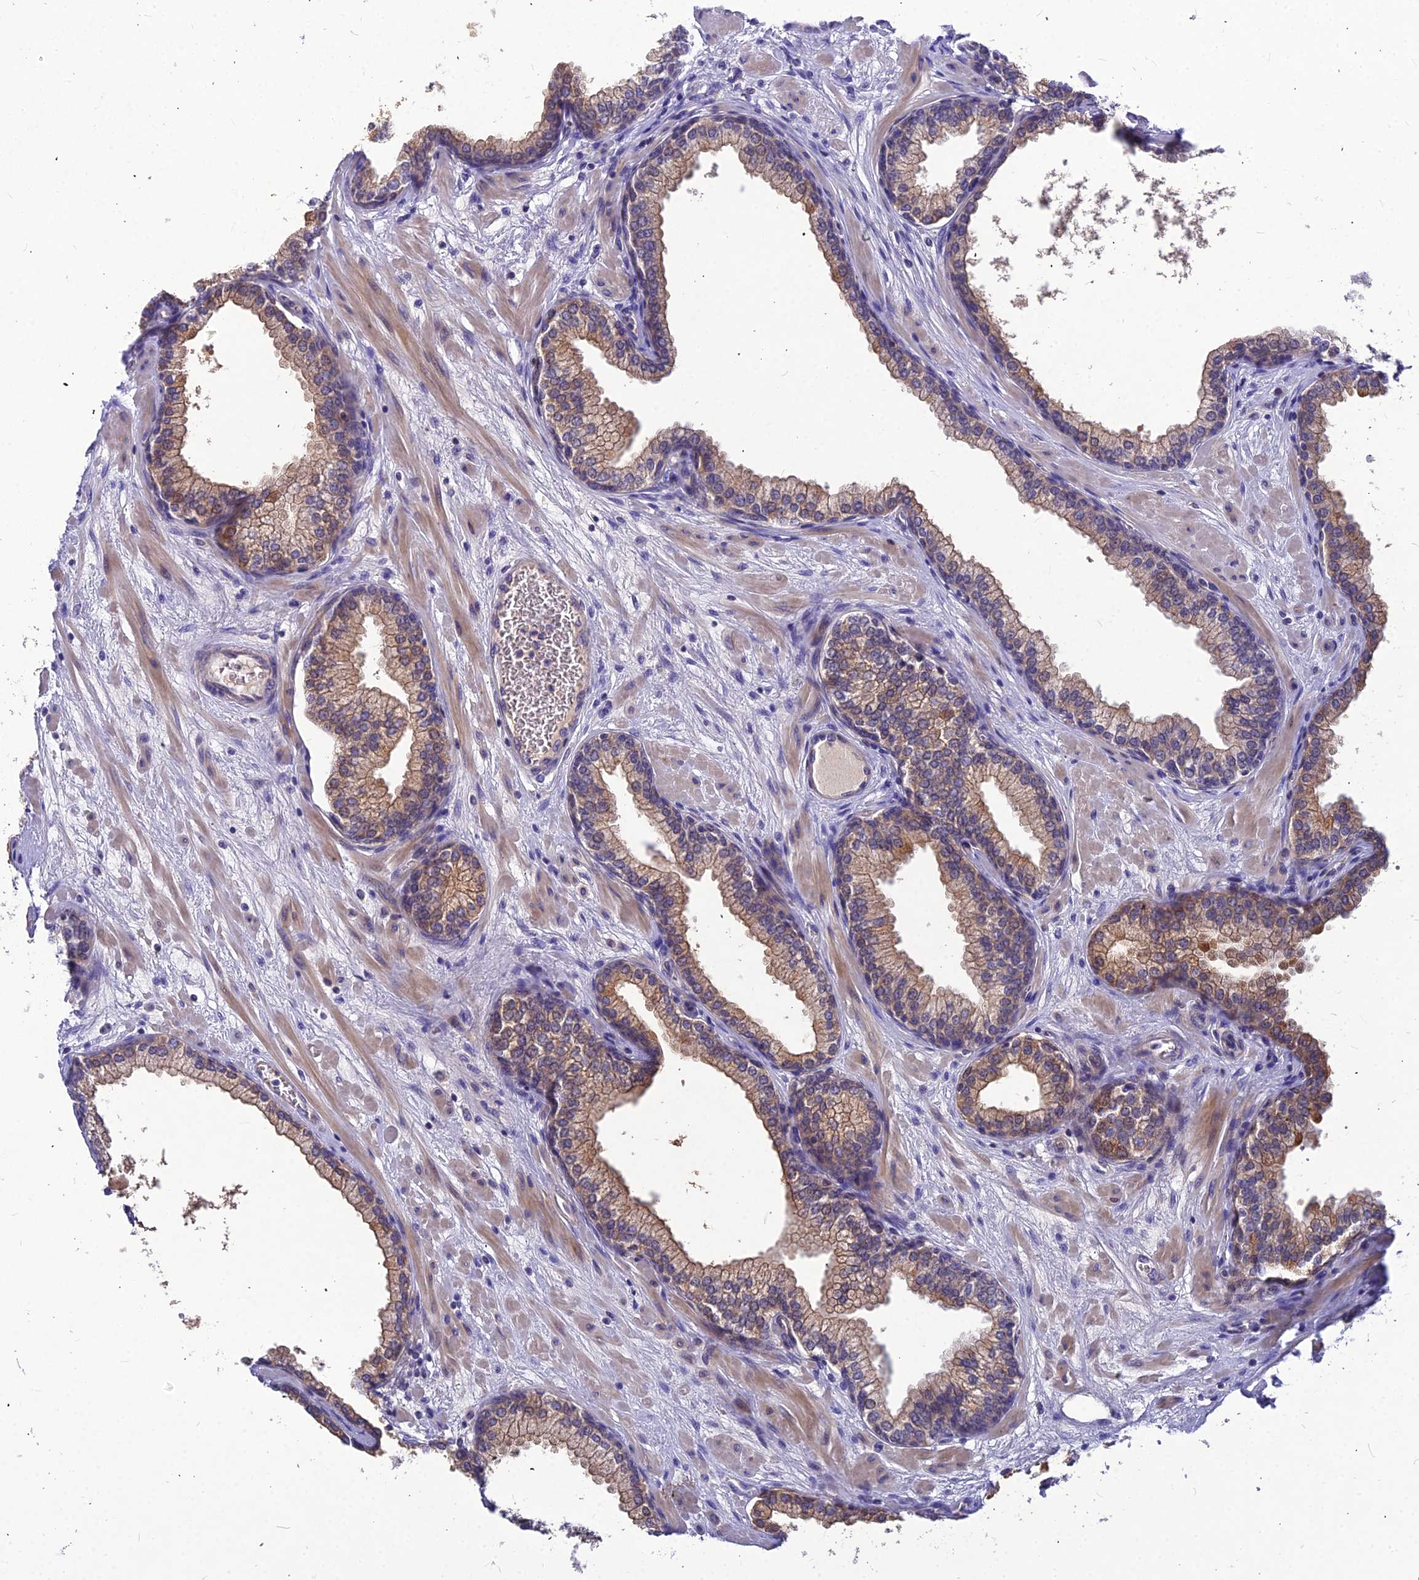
{"staining": {"intensity": "moderate", "quantity": ">75%", "location": "cytoplasmic/membranous"}, "tissue": "prostate", "cell_type": "Glandular cells", "image_type": "normal", "snomed": [{"axis": "morphology", "description": "Normal tissue, NOS"}, {"axis": "morphology", "description": "Urothelial carcinoma, Low grade"}, {"axis": "topography", "description": "Urinary bladder"}, {"axis": "topography", "description": "Prostate"}], "caption": "IHC of benign prostate displays medium levels of moderate cytoplasmic/membranous staining in about >75% of glandular cells.", "gene": "DMRTA1", "patient": {"sex": "male", "age": 60}}